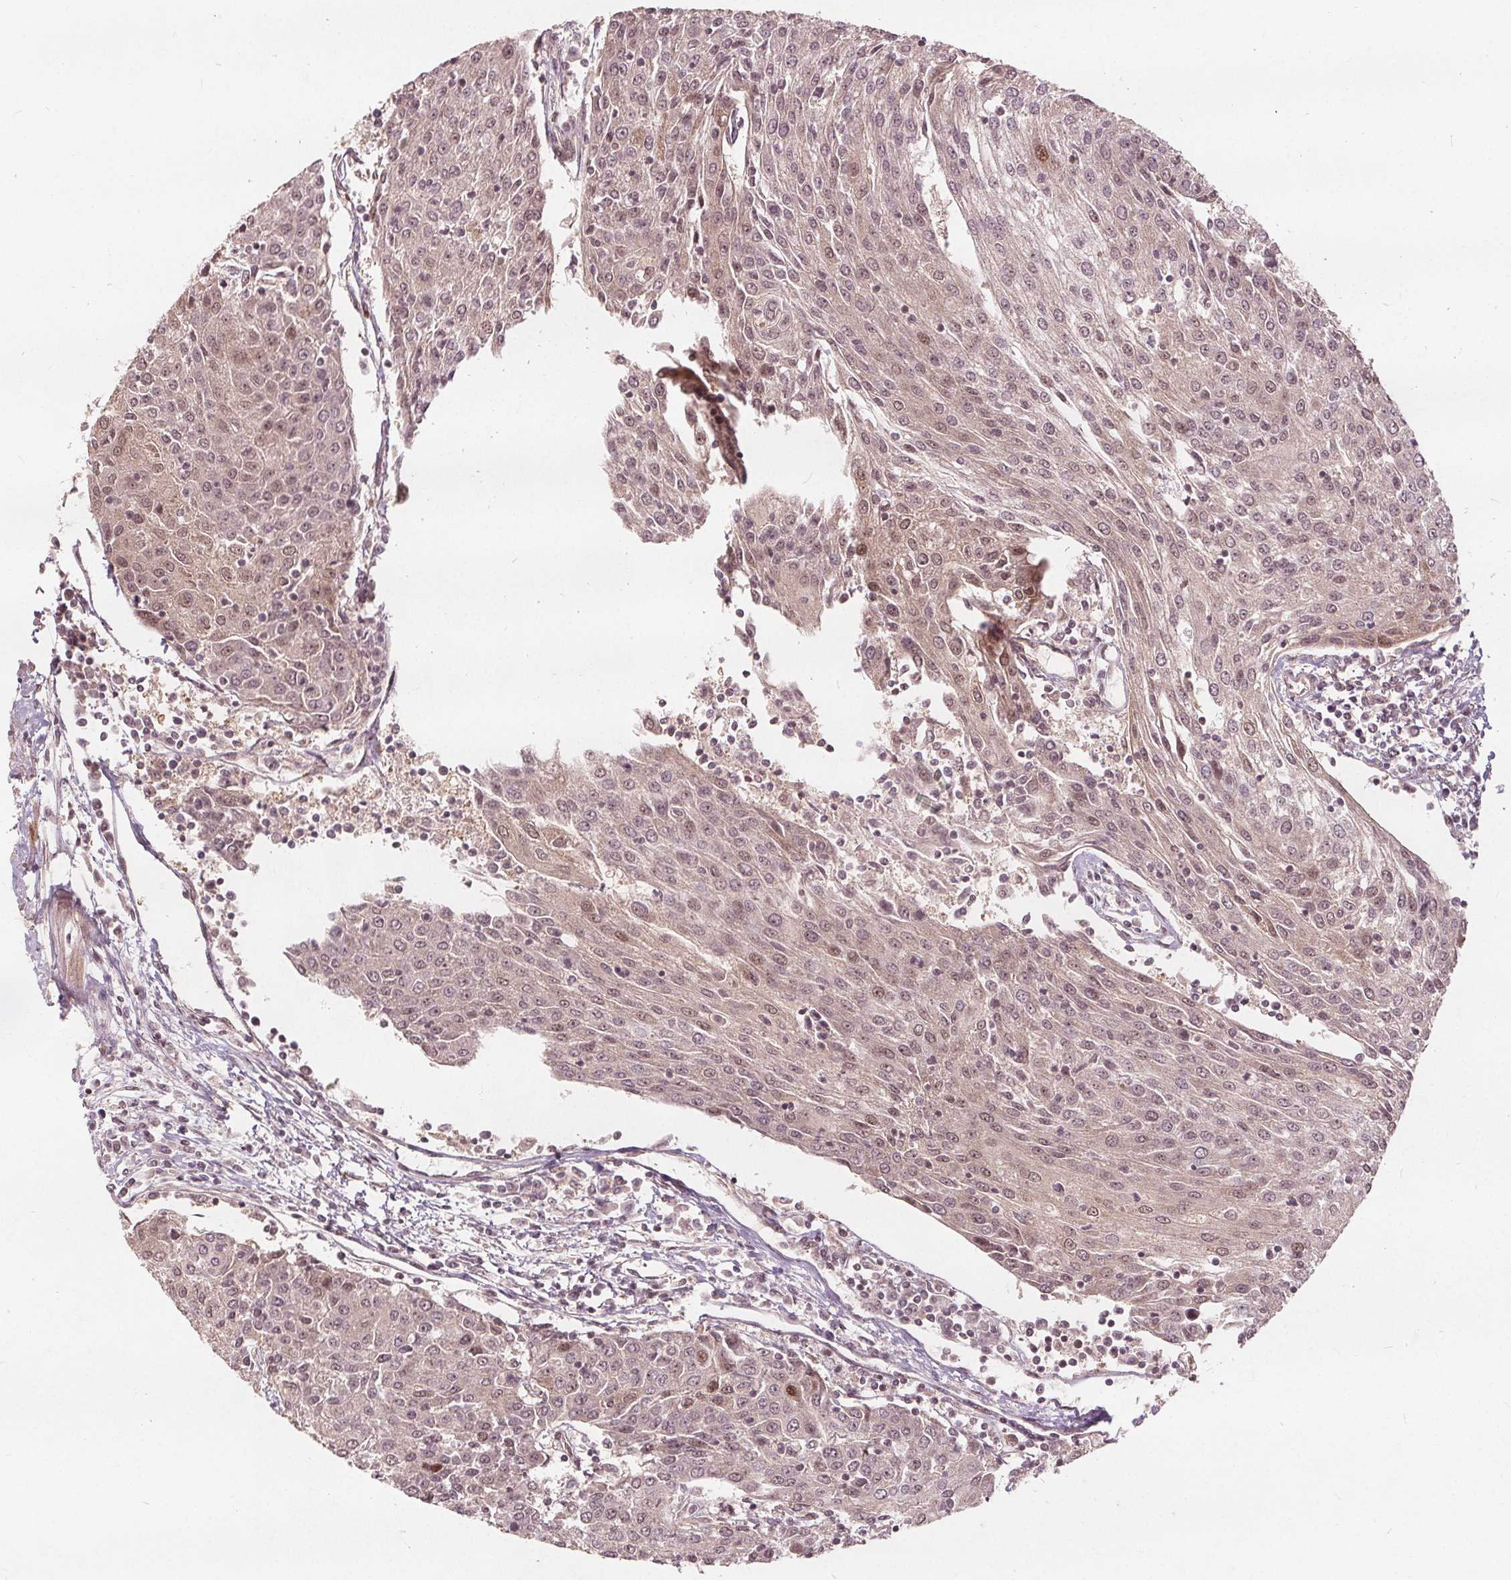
{"staining": {"intensity": "weak", "quantity": "<25%", "location": "nuclear"}, "tissue": "urothelial cancer", "cell_type": "Tumor cells", "image_type": "cancer", "snomed": [{"axis": "morphology", "description": "Urothelial carcinoma, High grade"}, {"axis": "topography", "description": "Urinary bladder"}], "caption": "The image exhibits no significant positivity in tumor cells of high-grade urothelial carcinoma.", "gene": "PPP1CB", "patient": {"sex": "female", "age": 85}}